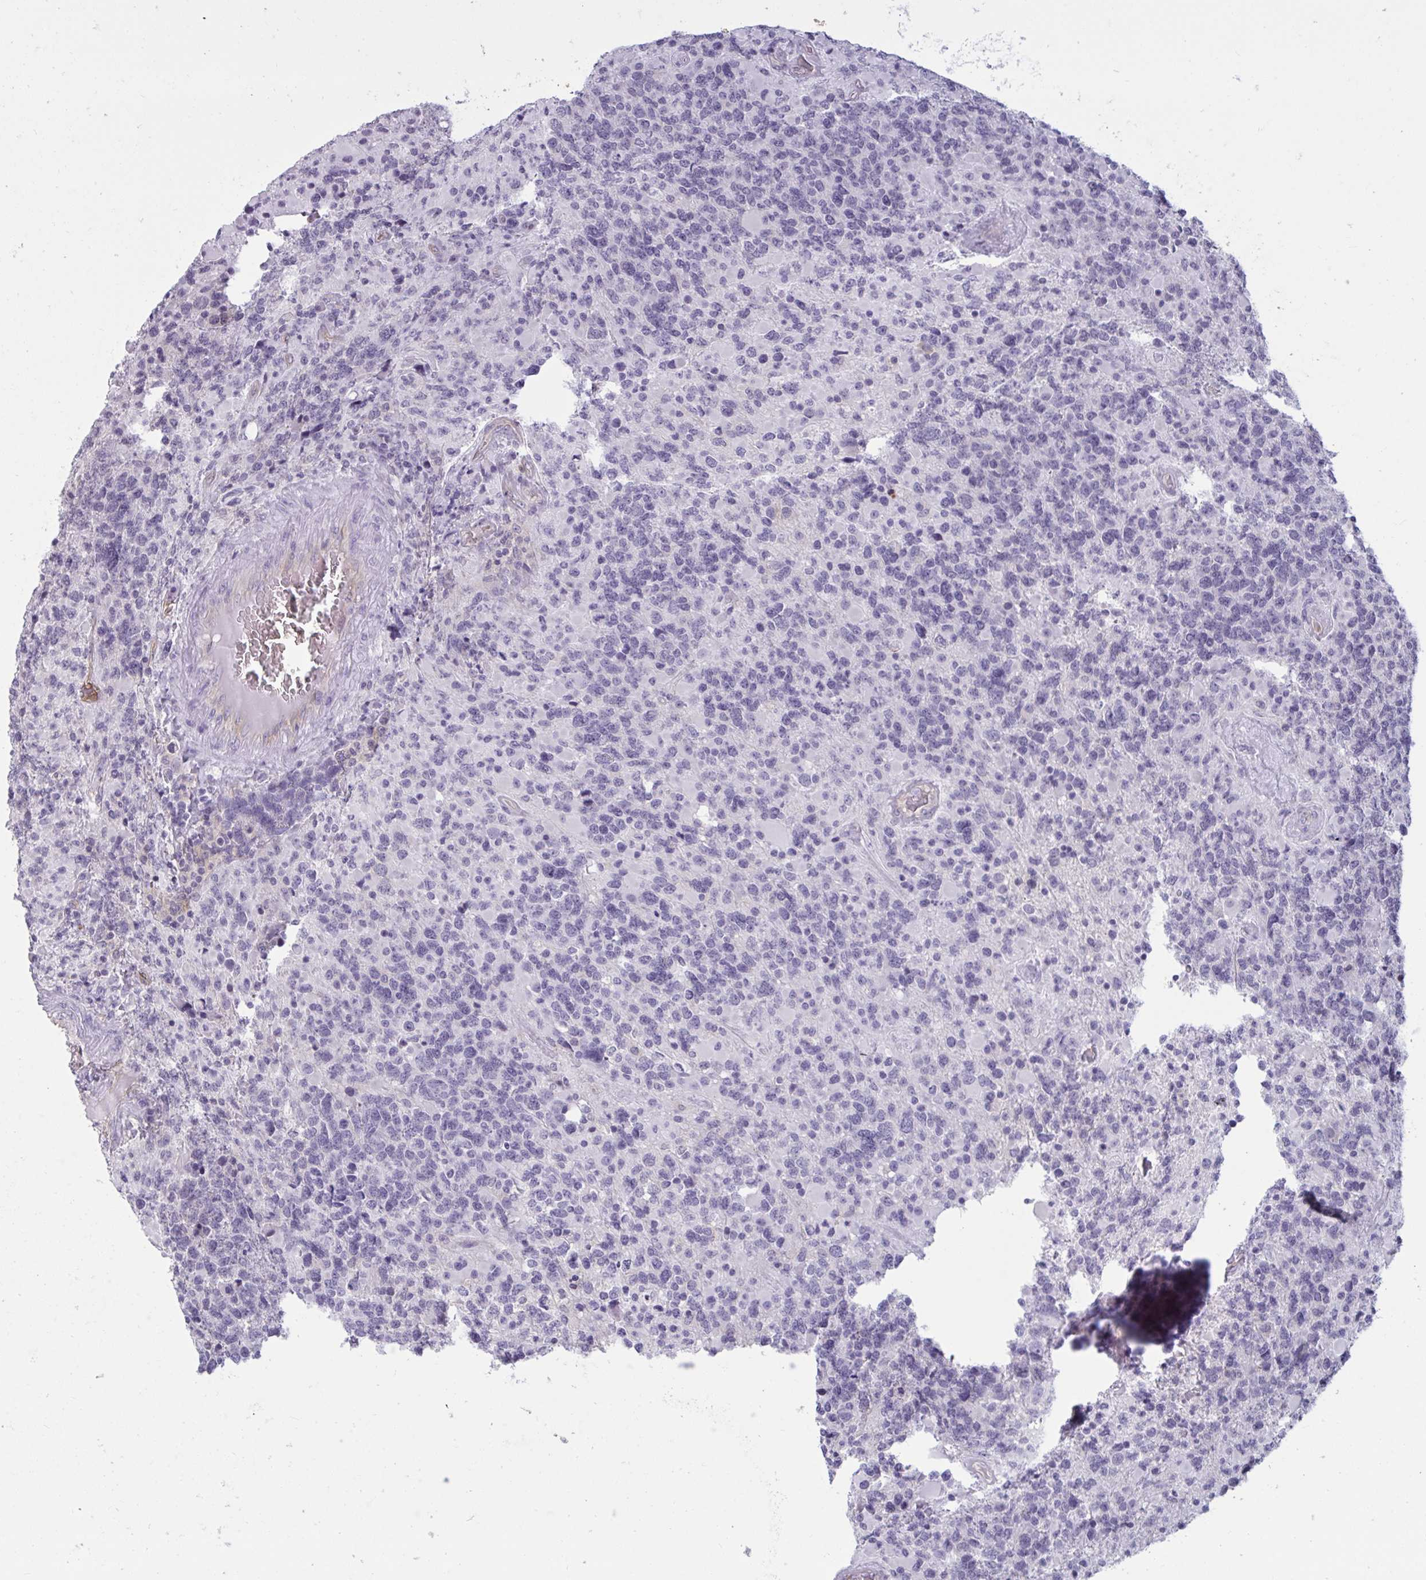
{"staining": {"intensity": "negative", "quantity": "none", "location": "none"}, "tissue": "glioma", "cell_type": "Tumor cells", "image_type": "cancer", "snomed": [{"axis": "morphology", "description": "Glioma, malignant, High grade"}, {"axis": "topography", "description": "Brain"}], "caption": "Immunohistochemistry image of high-grade glioma (malignant) stained for a protein (brown), which reveals no expression in tumor cells. (Stains: DAB (3,3'-diaminobenzidine) immunohistochemistry with hematoxylin counter stain, Microscopy: brightfield microscopy at high magnification).", "gene": "TBC1D4", "patient": {"sex": "female", "age": 40}}